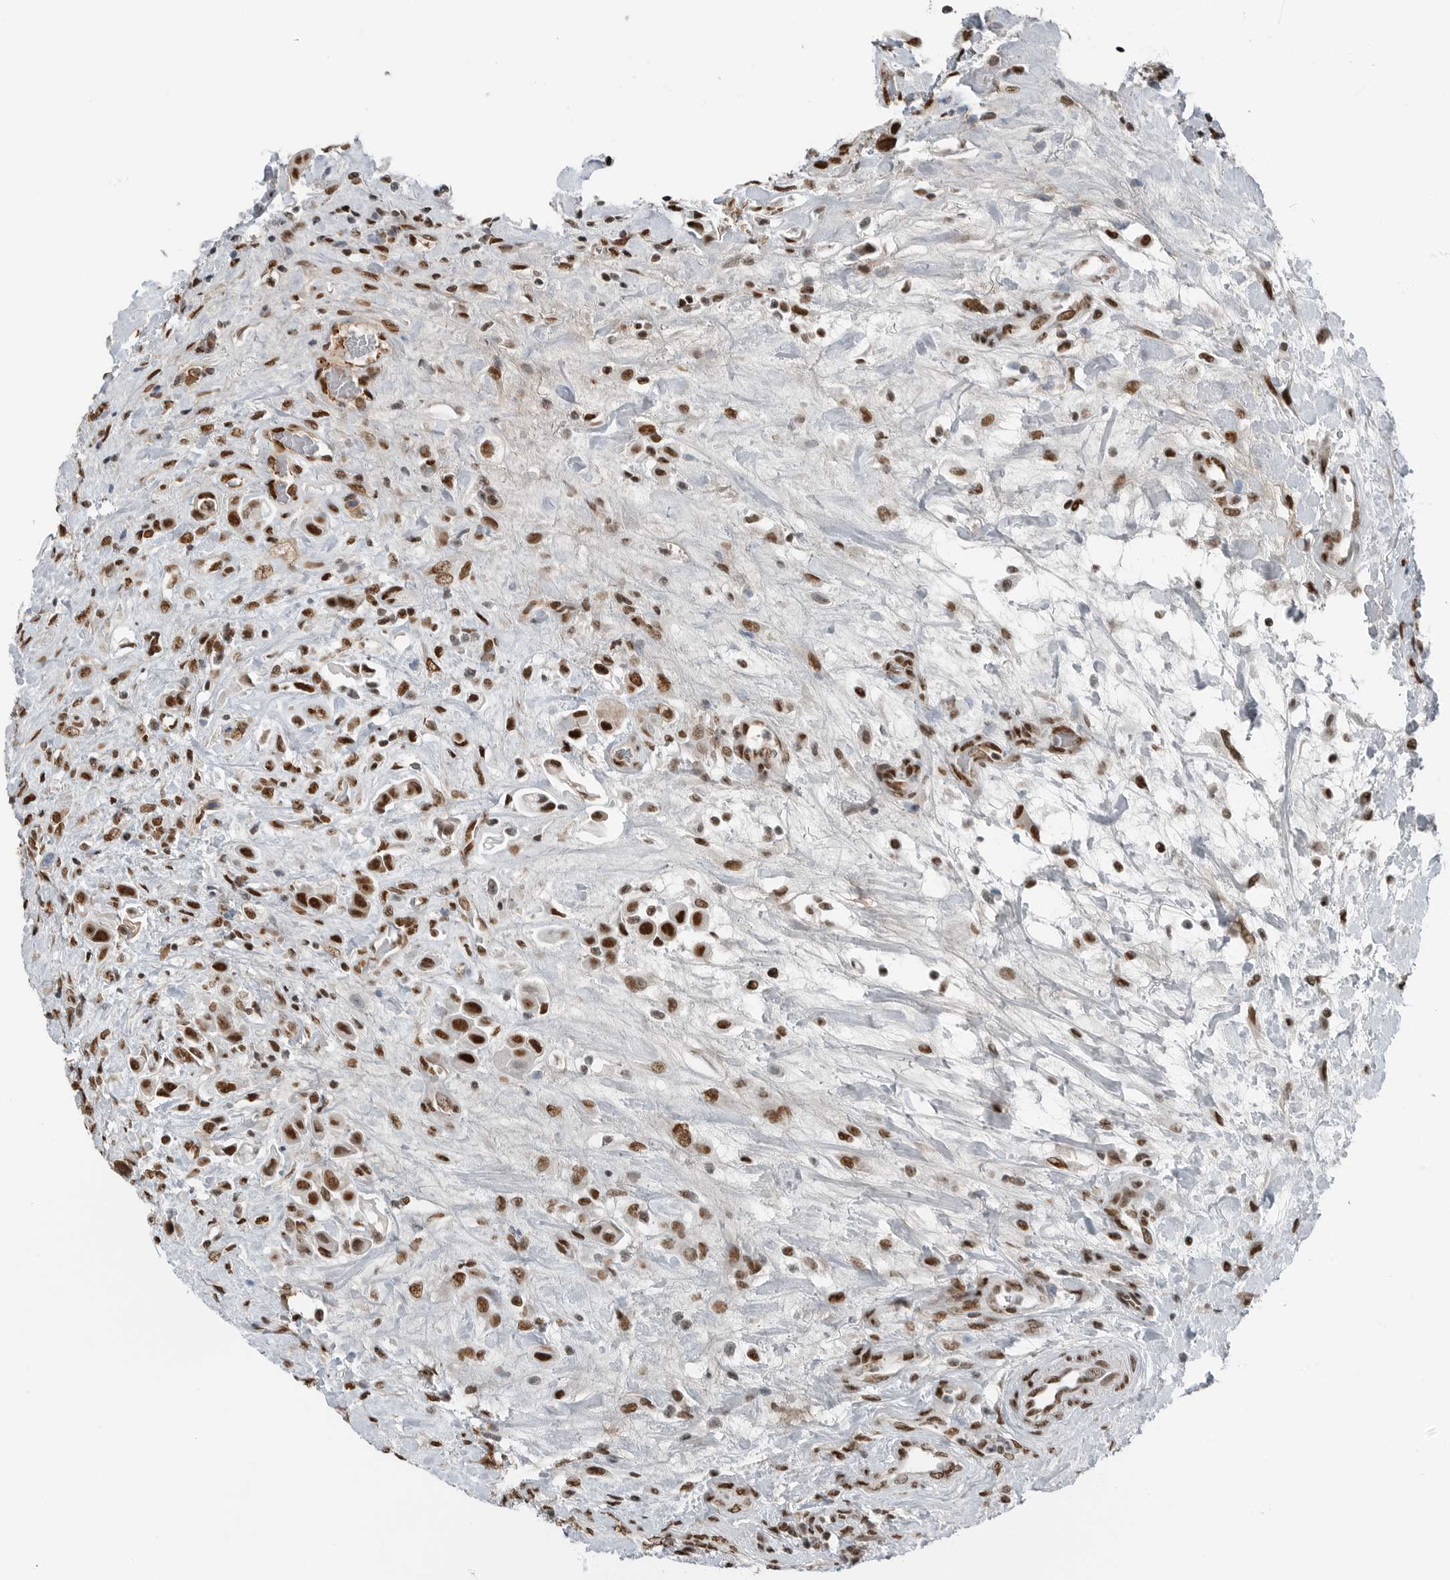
{"staining": {"intensity": "strong", "quantity": ">75%", "location": "nuclear"}, "tissue": "urothelial cancer", "cell_type": "Tumor cells", "image_type": "cancer", "snomed": [{"axis": "morphology", "description": "Urothelial carcinoma, High grade"}, {"axis": "topography", "description": "Urinary bladder"}], "caption": "A brown stain highlights strong nuclear positivity of a protein in high-grade urothelial carcinoma tumor cells.", "gene": "BLZF1", "patient": {"sex": "male", "age": 50}}